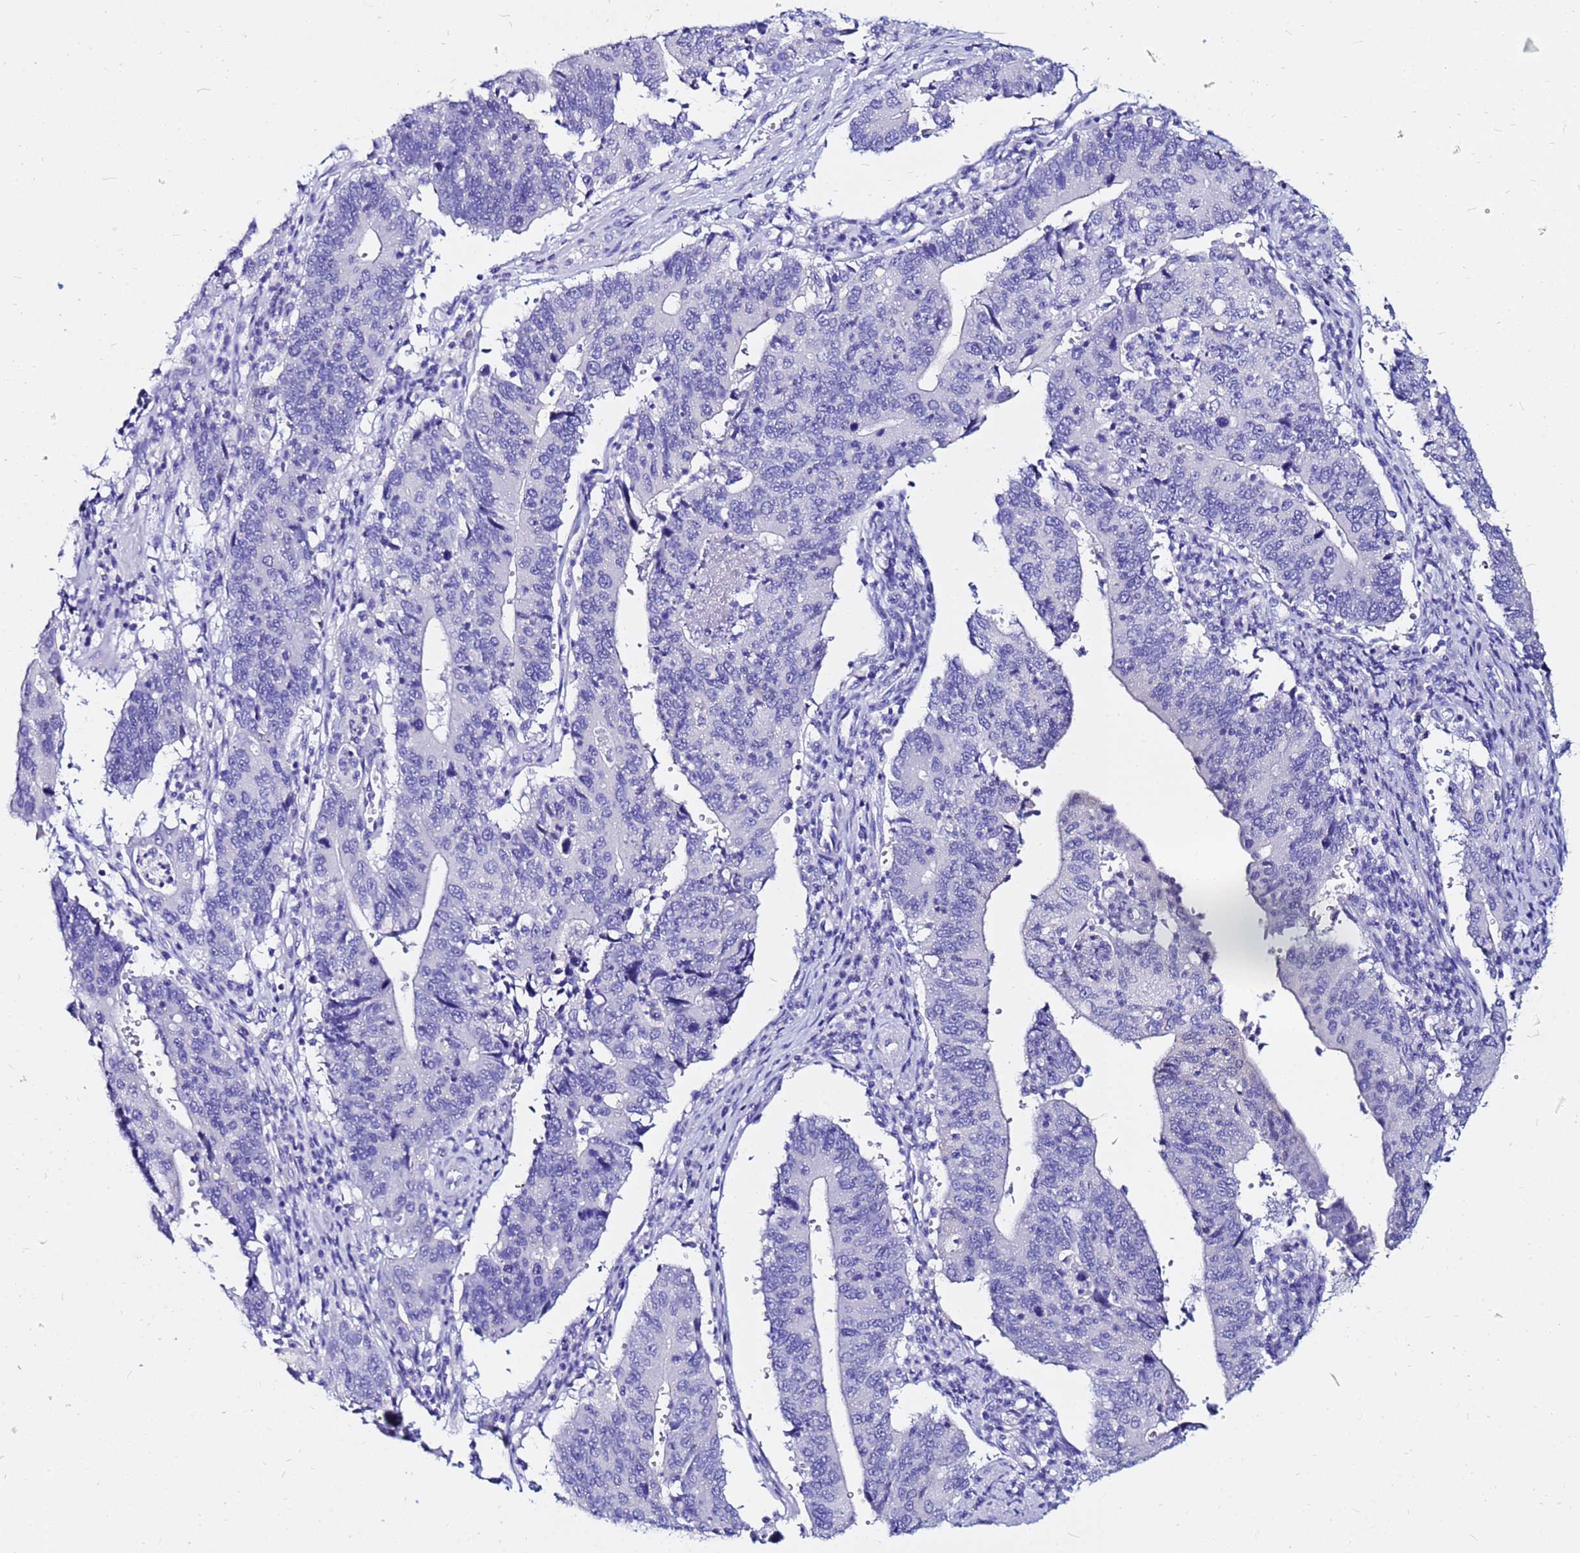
{"staining": {"intensity": "negative", "quantity": "none", "location": "none"}, "tissue": "stomach cancer", "cell_type": "Tumor cells", "image_type": "cancer", "snomed": [{"axis": "morphology", "description": "Adenocarcinoma, NOS"}, {"axis": "topography", "description": "Stomach"}], "caption": "Photomicrograph shows no significant protein positivity in tumor cells of adenocarcinoma (stomach). (Brightfield microscopy of DAB (3,3'-diaminobenzidine) IHC at high magnification).", "gene": "PPP1R14C", "patient": {"sex": "male", "age": 59}}